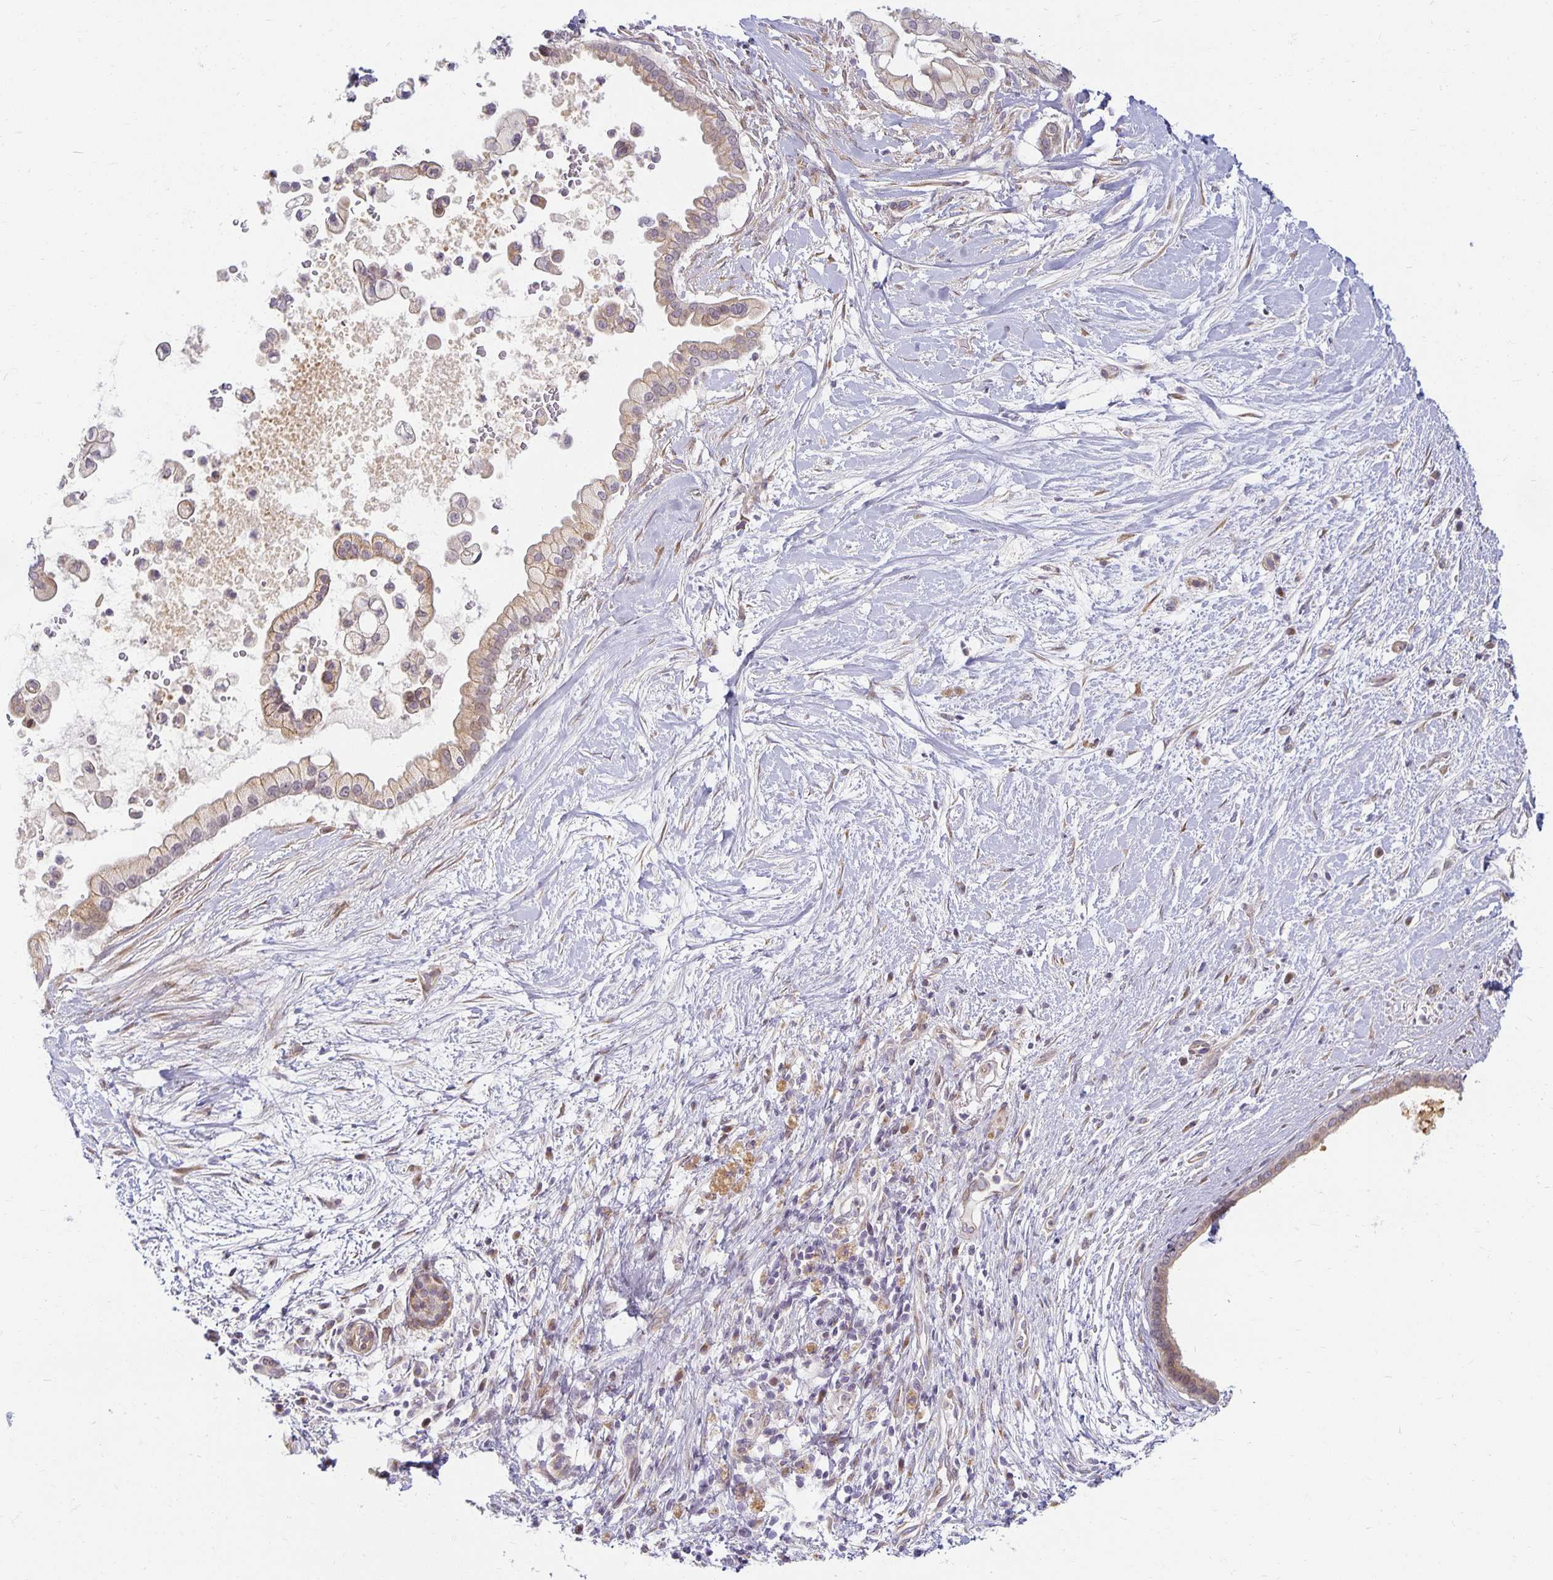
{"staining": {"intensity": "weak", "quantity": "25%-75%", "location": "cytoplasmic/membranous"}, "tissue": "pancreatic cancer", "cell_type": "Tumor cells", "image_type": "cancer", "snomed": [{"axis": "morphology", "description": "Adenocarcinoma, NOS"}, {"axis": "topography", "description": "Pancreas"}], "caption": "The immunohistochemical stain labels weak cytoplasmic/membranous staining in tumor cells of pancreatic cancer (adenocarcinoma) tissue.", "gene": "EHF", "patient": {"sex": "female", "age": 69}}